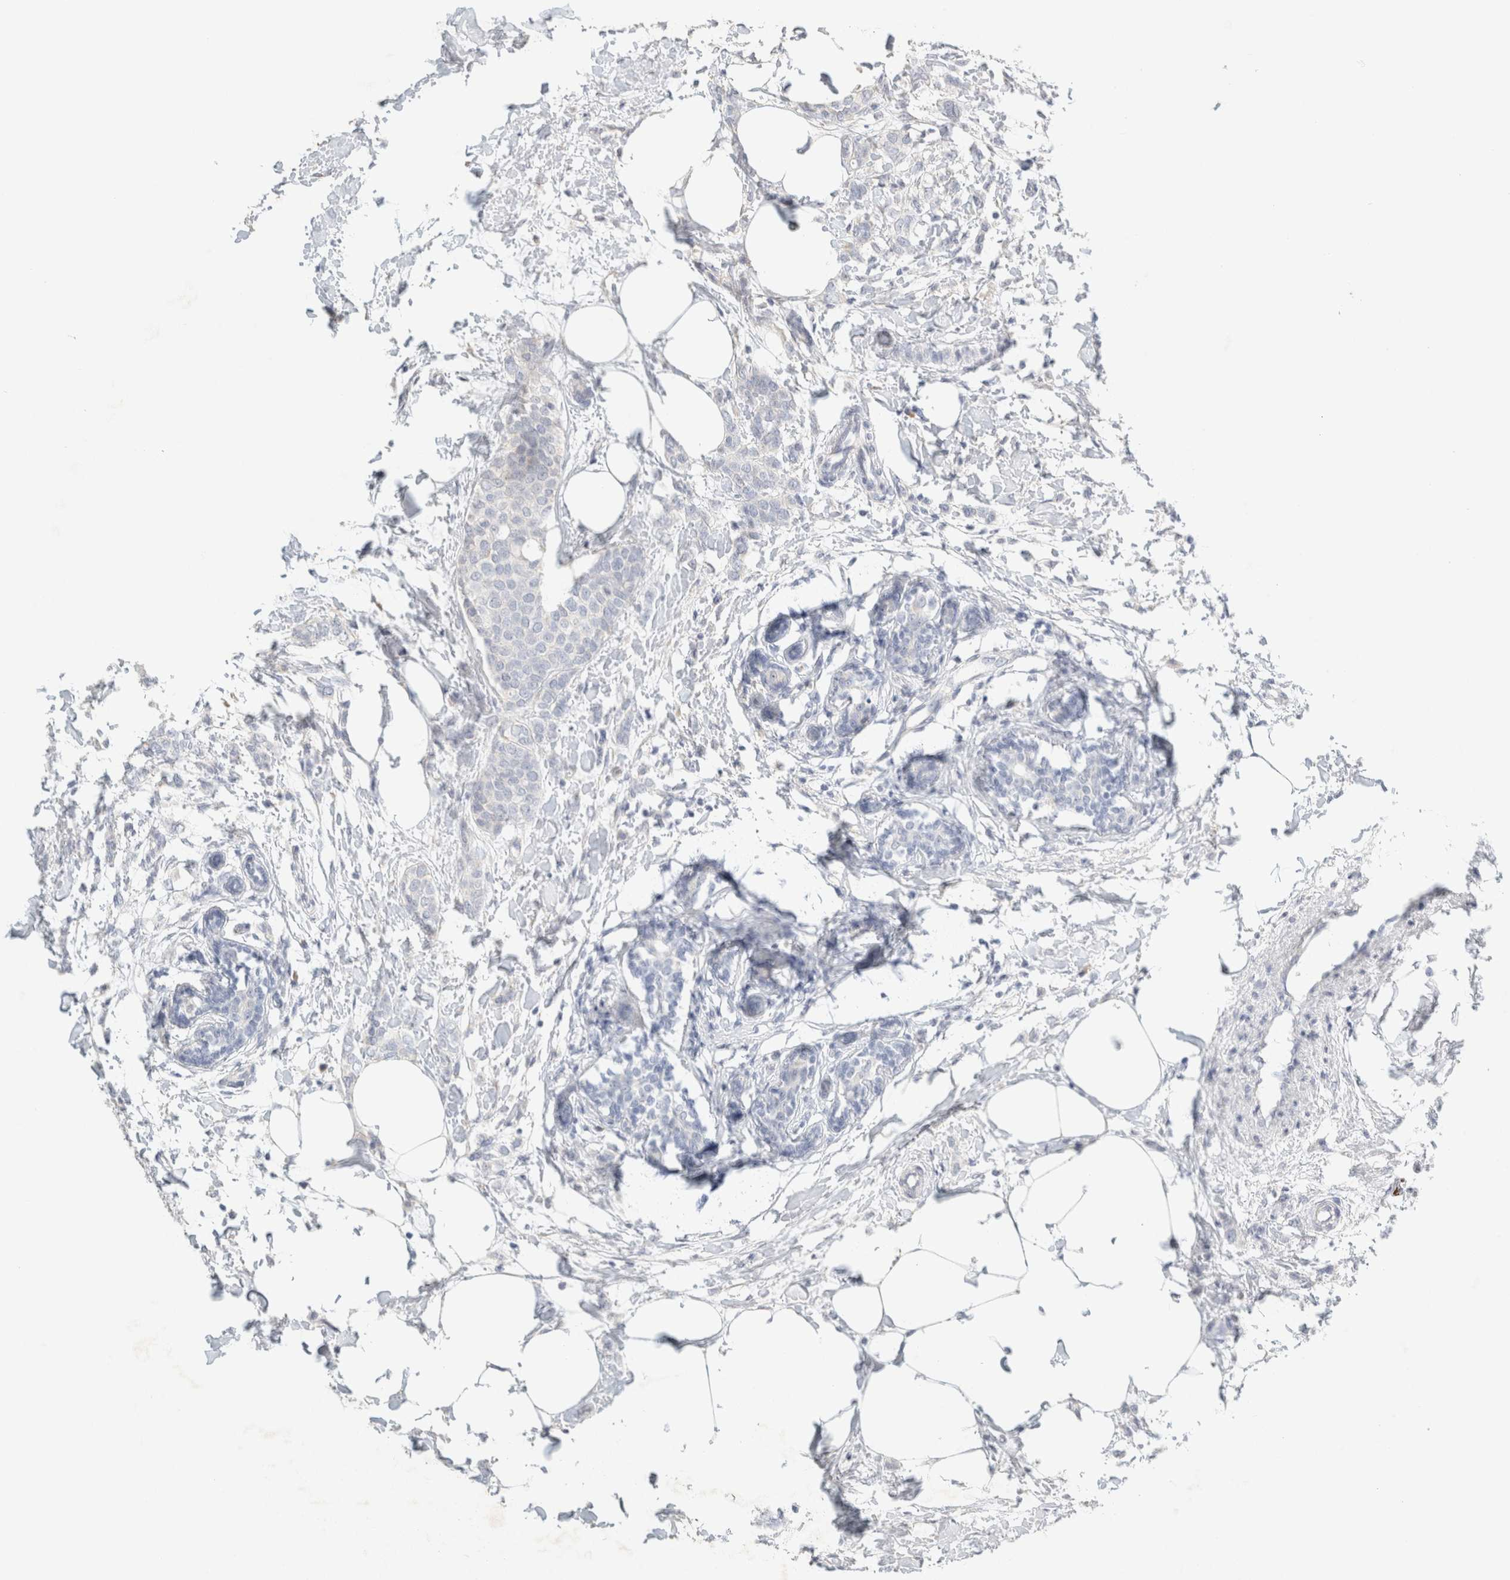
{"staining": {"intensity": "negative", "quantity": "none", "location": "none"}, "tissue": "breast cancer", "cell_type": "Tumor cells", "image_type": "cancer", "snomed": [{"axis": "morphology", "description": "Lobular carcinoma, in situ"}, {"axis": "morphology", "description": "Lobular carcinoma"}, {"axis": "topography", "description": "Breast"}], "caption": "This is an immunohistochemistry micrograph of human lobular carcinoma (breast). There is no positivity in tumor cells.", "gene": "NEFM", "patient": {"sex": "female", "age": 41}}